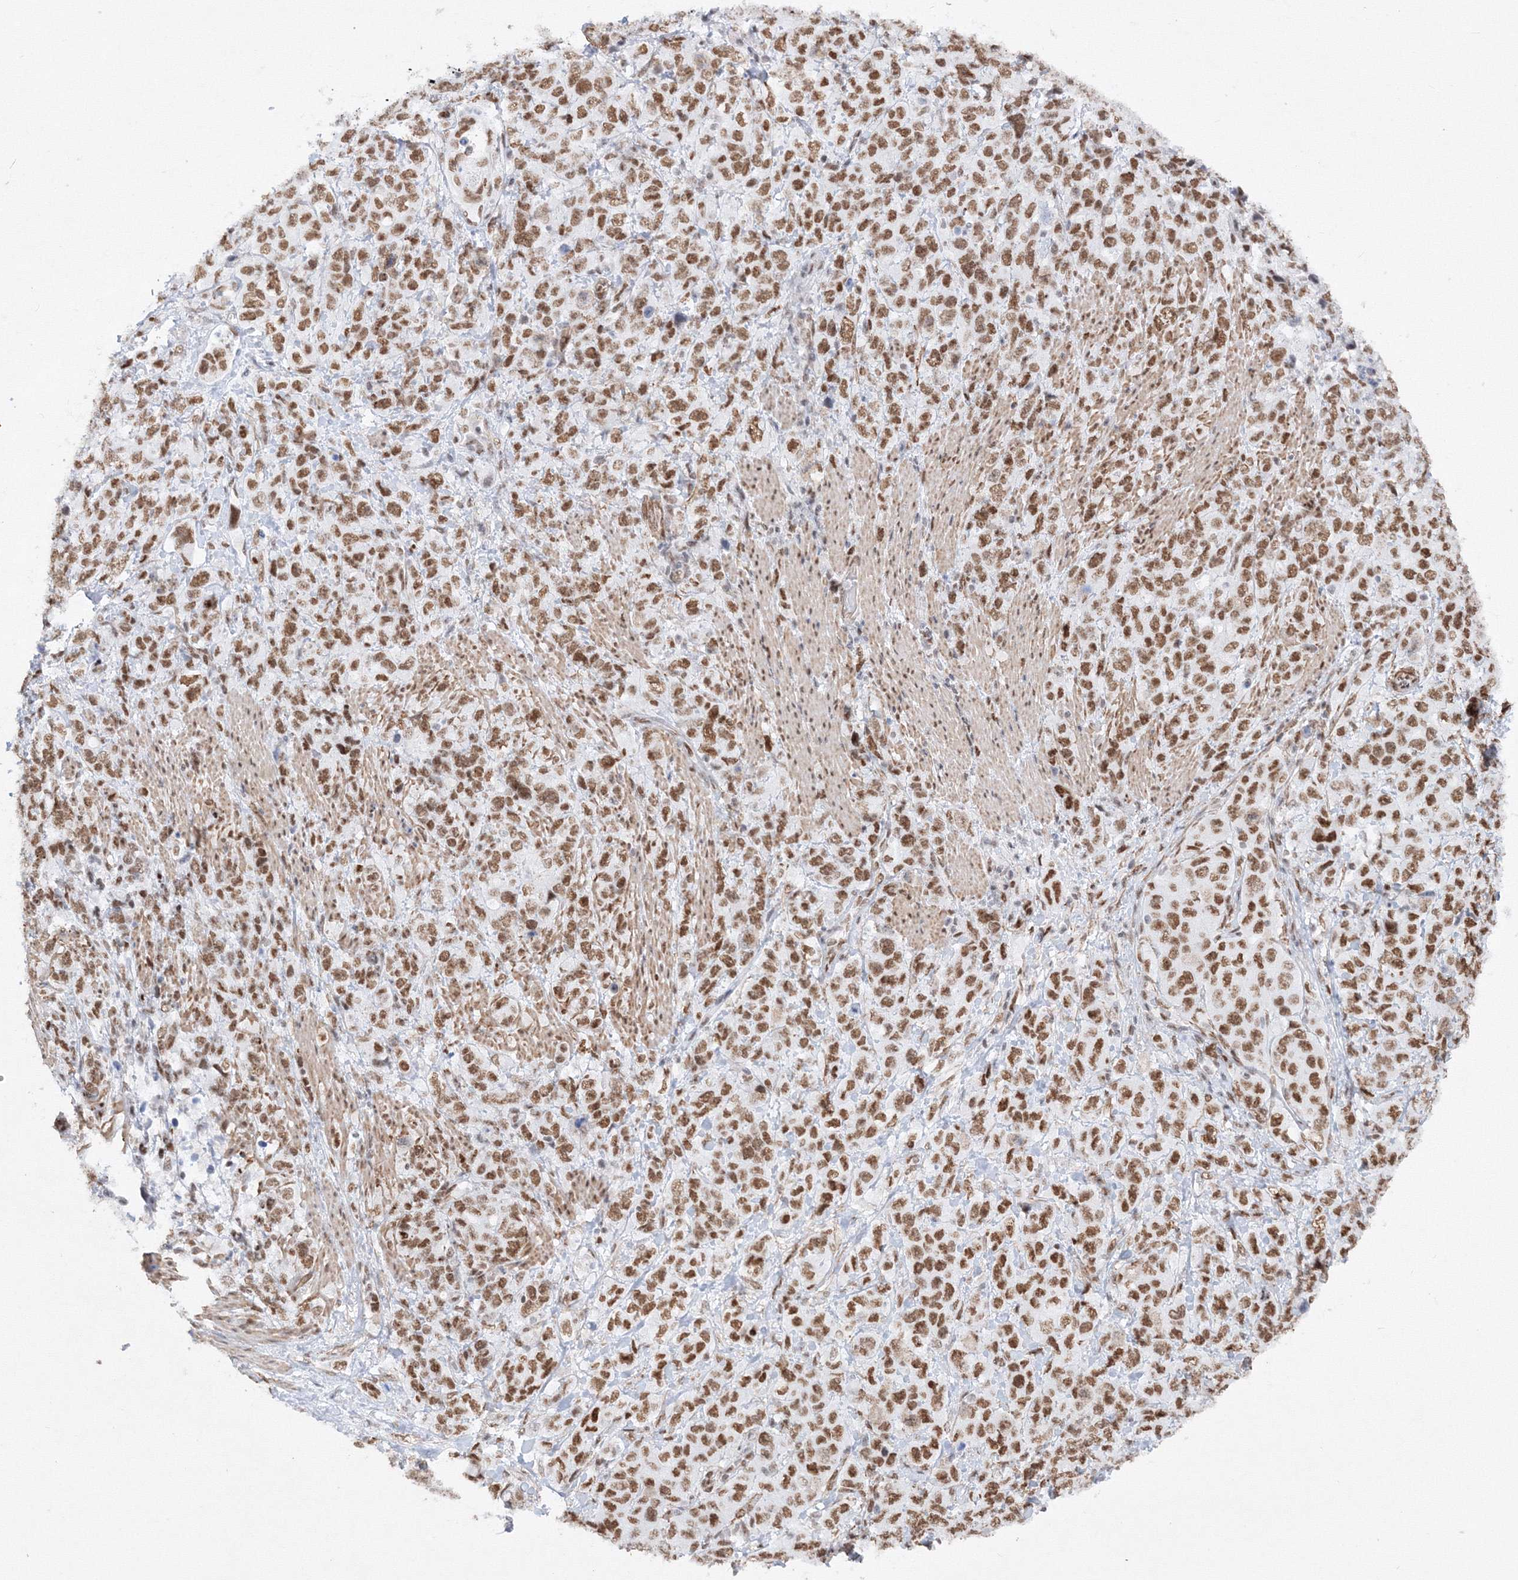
{"staining": {"intensity": "moderate", "quantity": ">75%", "location": "cytoplasmic/membranous"}, "tissue": "stomach cancer", "cell_type": "Tumor cells", "image_type": "cancer", "snomed": [{"axis": "morphology", "description": "Adenocarcinoma, NOS"}, {"axis": "topography", "description": "Stomach"}], "caption": "An IHC photomicrograph of tumor tissue is shown. Protein staining in brown highlights moderate cytoplasmic/membranous positivity in stomach adenocarcinoma within tumor cells. The protein is stained brown, and the nuclei are stained in blue (DAB (3,3'-diaminobenzidine) IHC with brightfield microscopy, high magnification).", "gene": "ZNF638", "patient": {"sex": "male", "age": 48}}